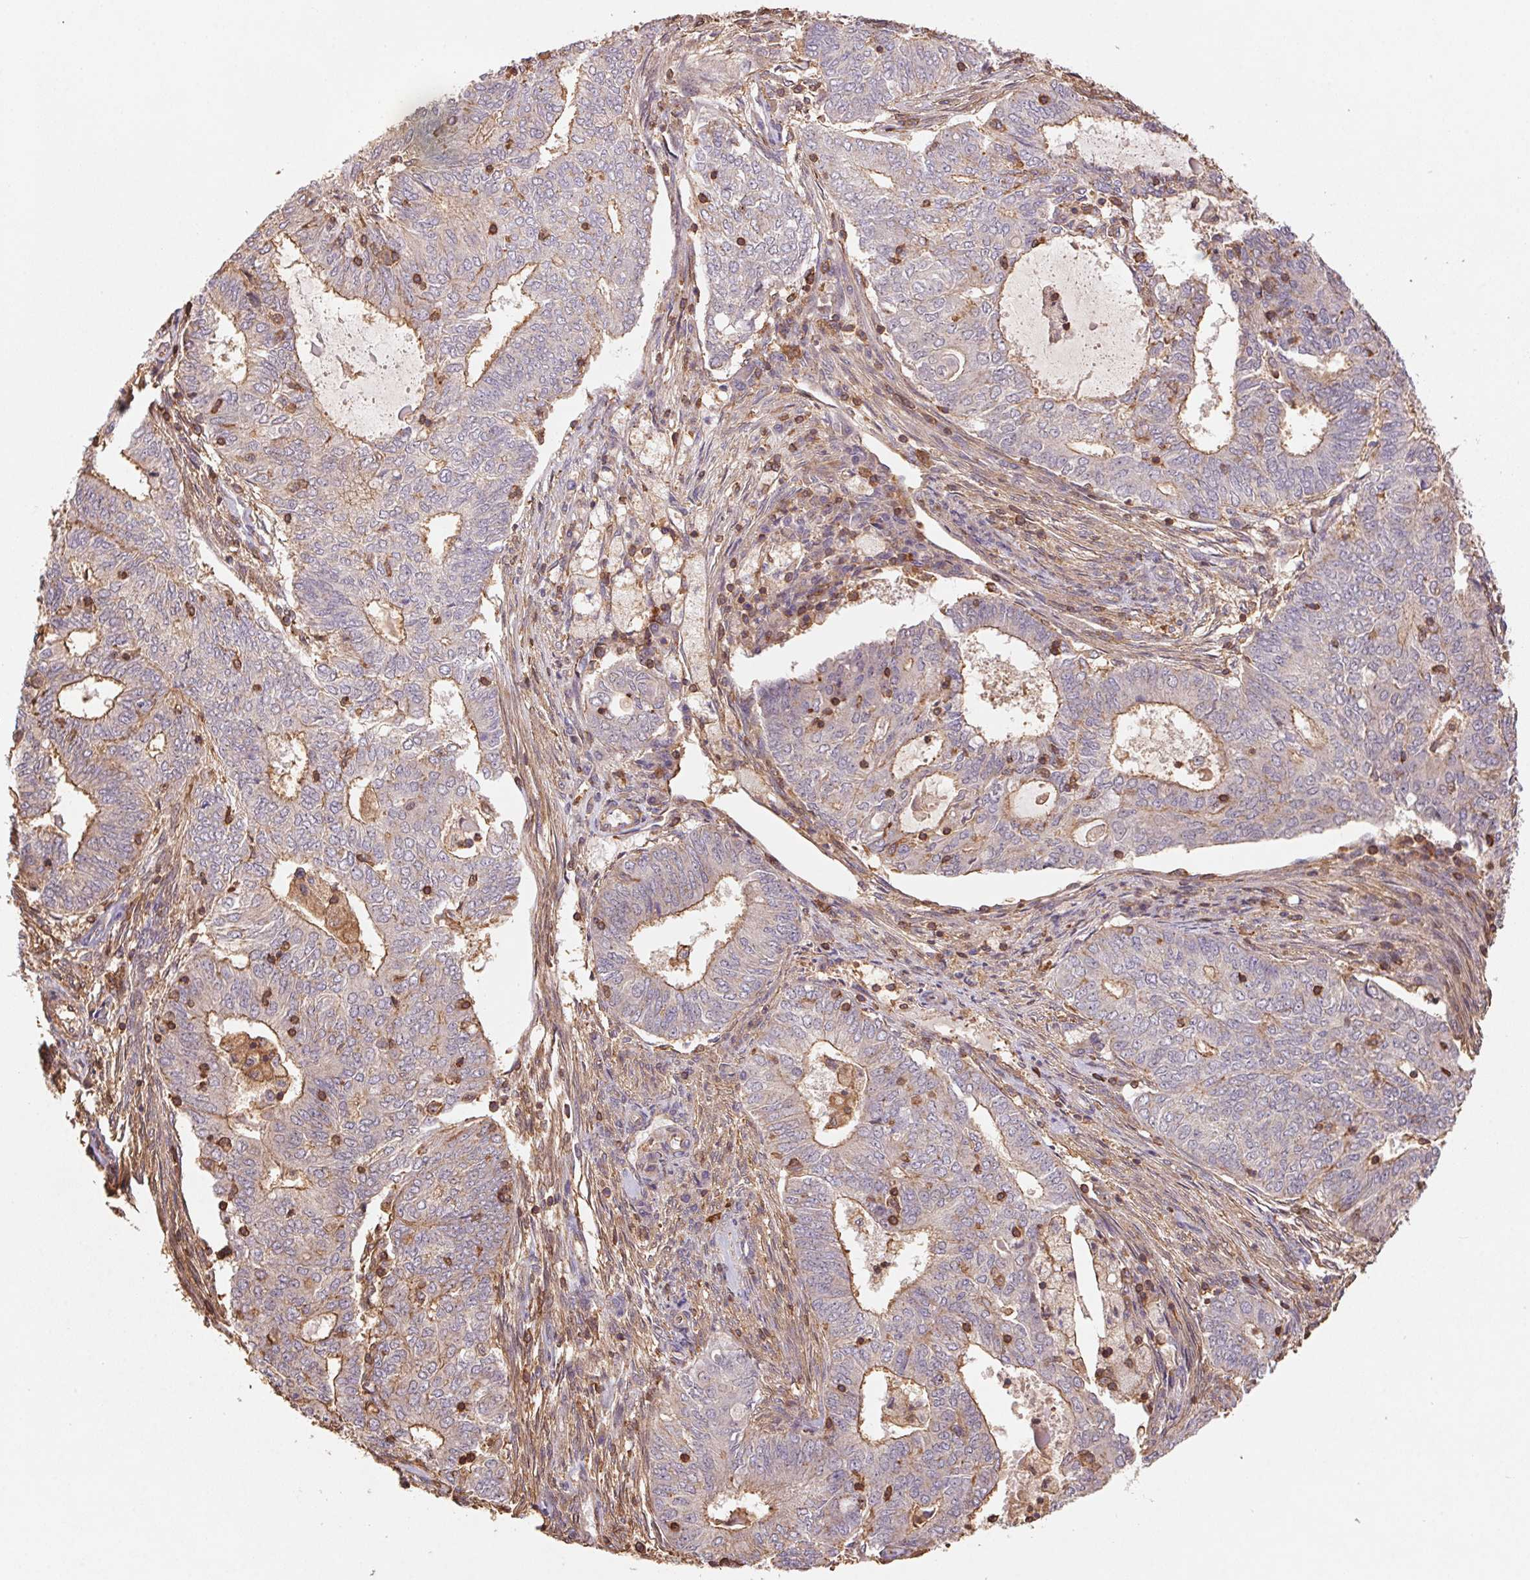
{"staining": {"intensity": "moderate", "quantity": "25%-75%", "location": "cytoplasmic/membranous"}, "tissue": "endometrial cancer", "cell_type": "Tumor cells", "image_type": "cancer", "snomed": [{"axis": "morphology", "description": "Adenocarcinoma, NOS"}, {"axis": "topography", "description": "Endometrium"}], "caption": "Immunohistochemical staining of endometrial cancer shows medium levels of moderate cytoplasmic/membranous protein expression in about 25%-75% of tumor cells. Using DAB (brown) and hematoxylin (blue) stains, captured at high magnification using brightfield microscopy.", "gene": "ATG10", "patient": {"sex": "female", "age": 62}}